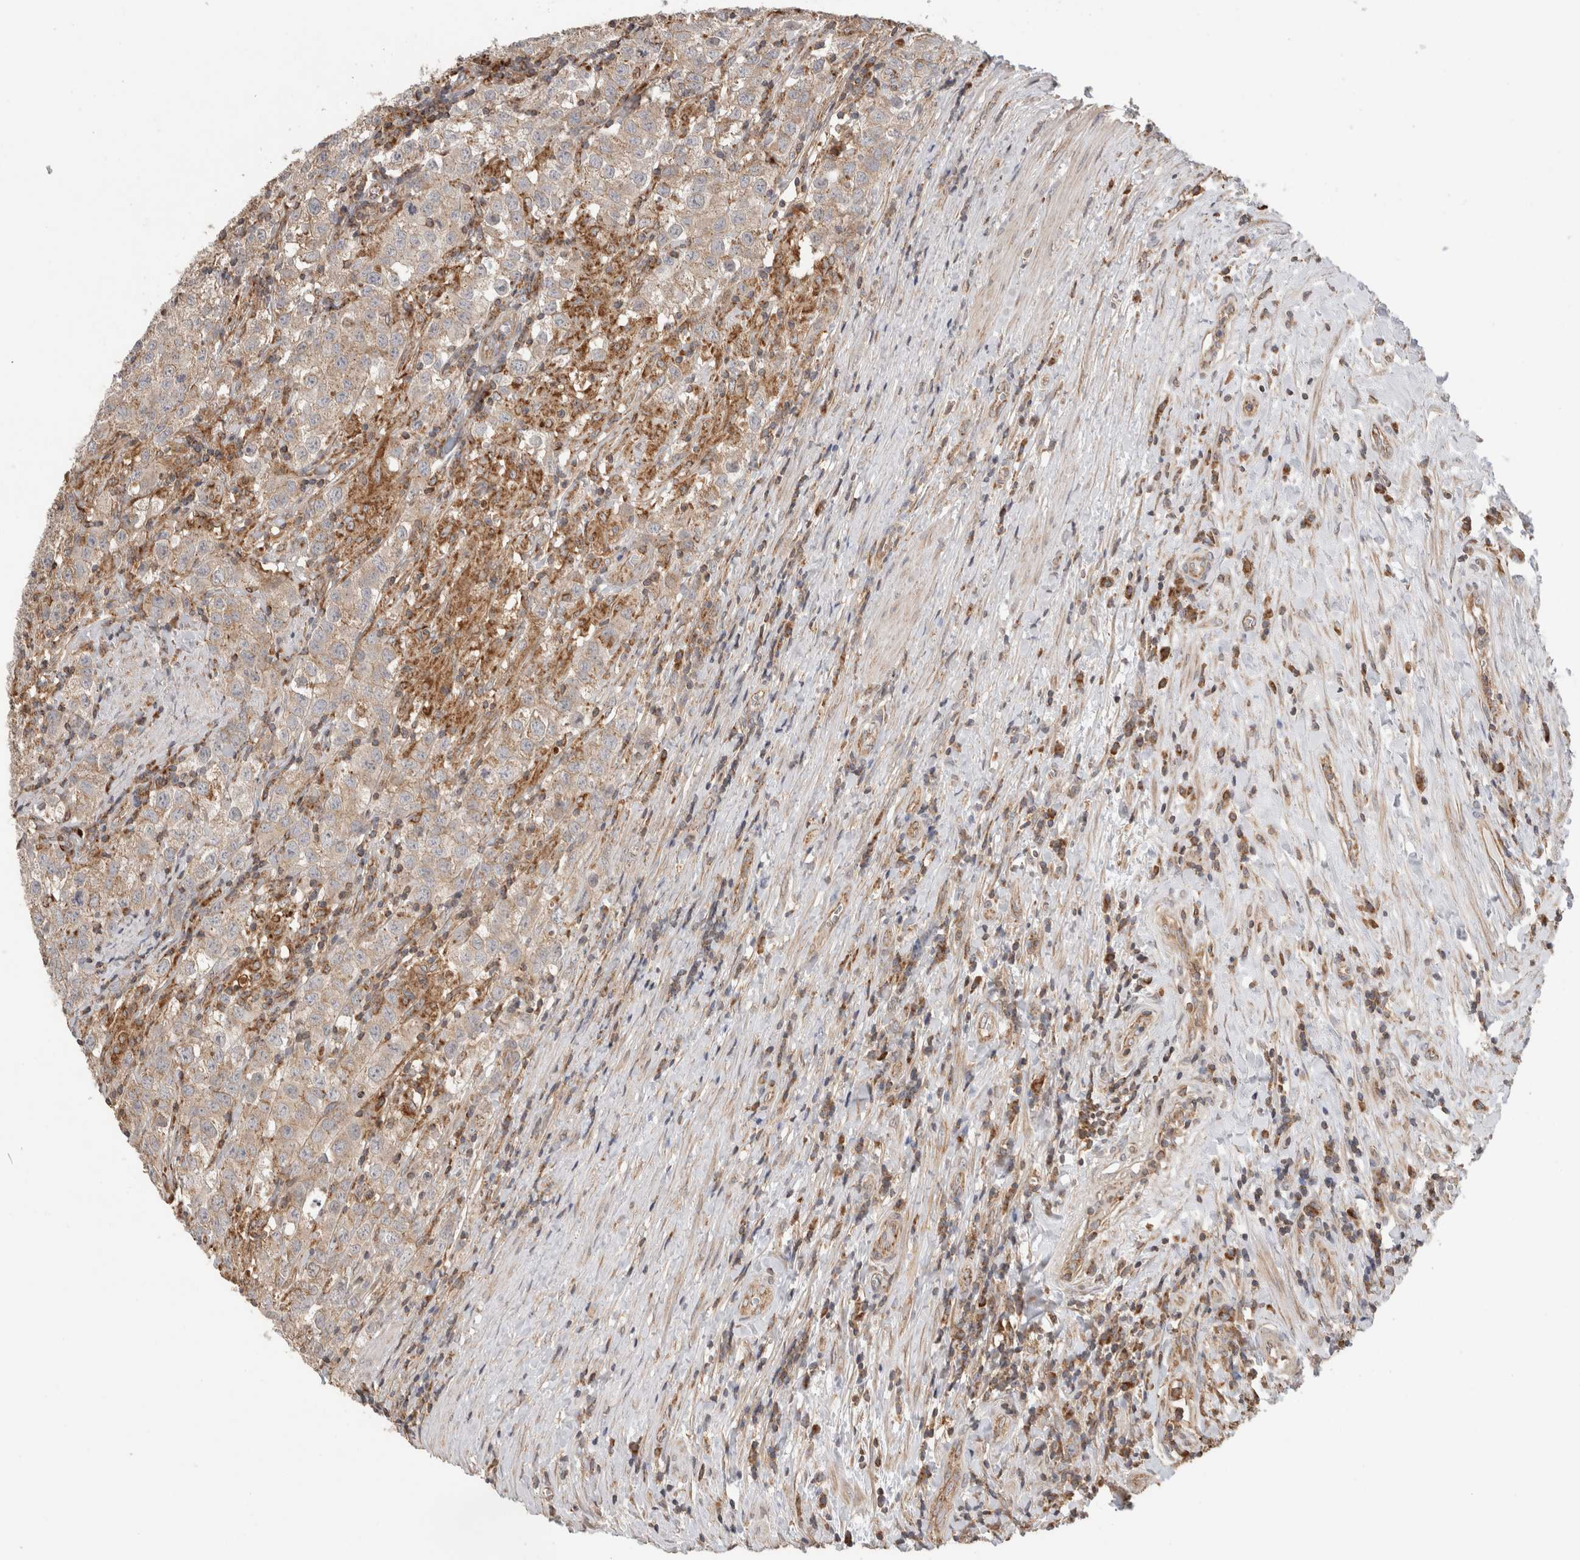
{"staining": {"intensity": "weak", "quantity": "25%-75%", "location": "cytoplasmic/membranous"}, "tissue": "testis cancer", "cell_type": "Tumor cells", "image_type": "cancer", "snomed": [{"axis": "morphology", "description": "Seminoma, NOS"}, {"axis": "morphology", "description": "Carcinoma, Embryonal, NOS"}, {"axis": "topography", "description": "Testis"}], "caption": "This image exhibits IHC staining of human testis cancer (embryonal carcinoma), with low weak cytoplasmic/membranous expression in approximately 25%-75% of tumor cells.", "gene": "IMMP2L", "patient": {"sex": "male", "age": 43}}